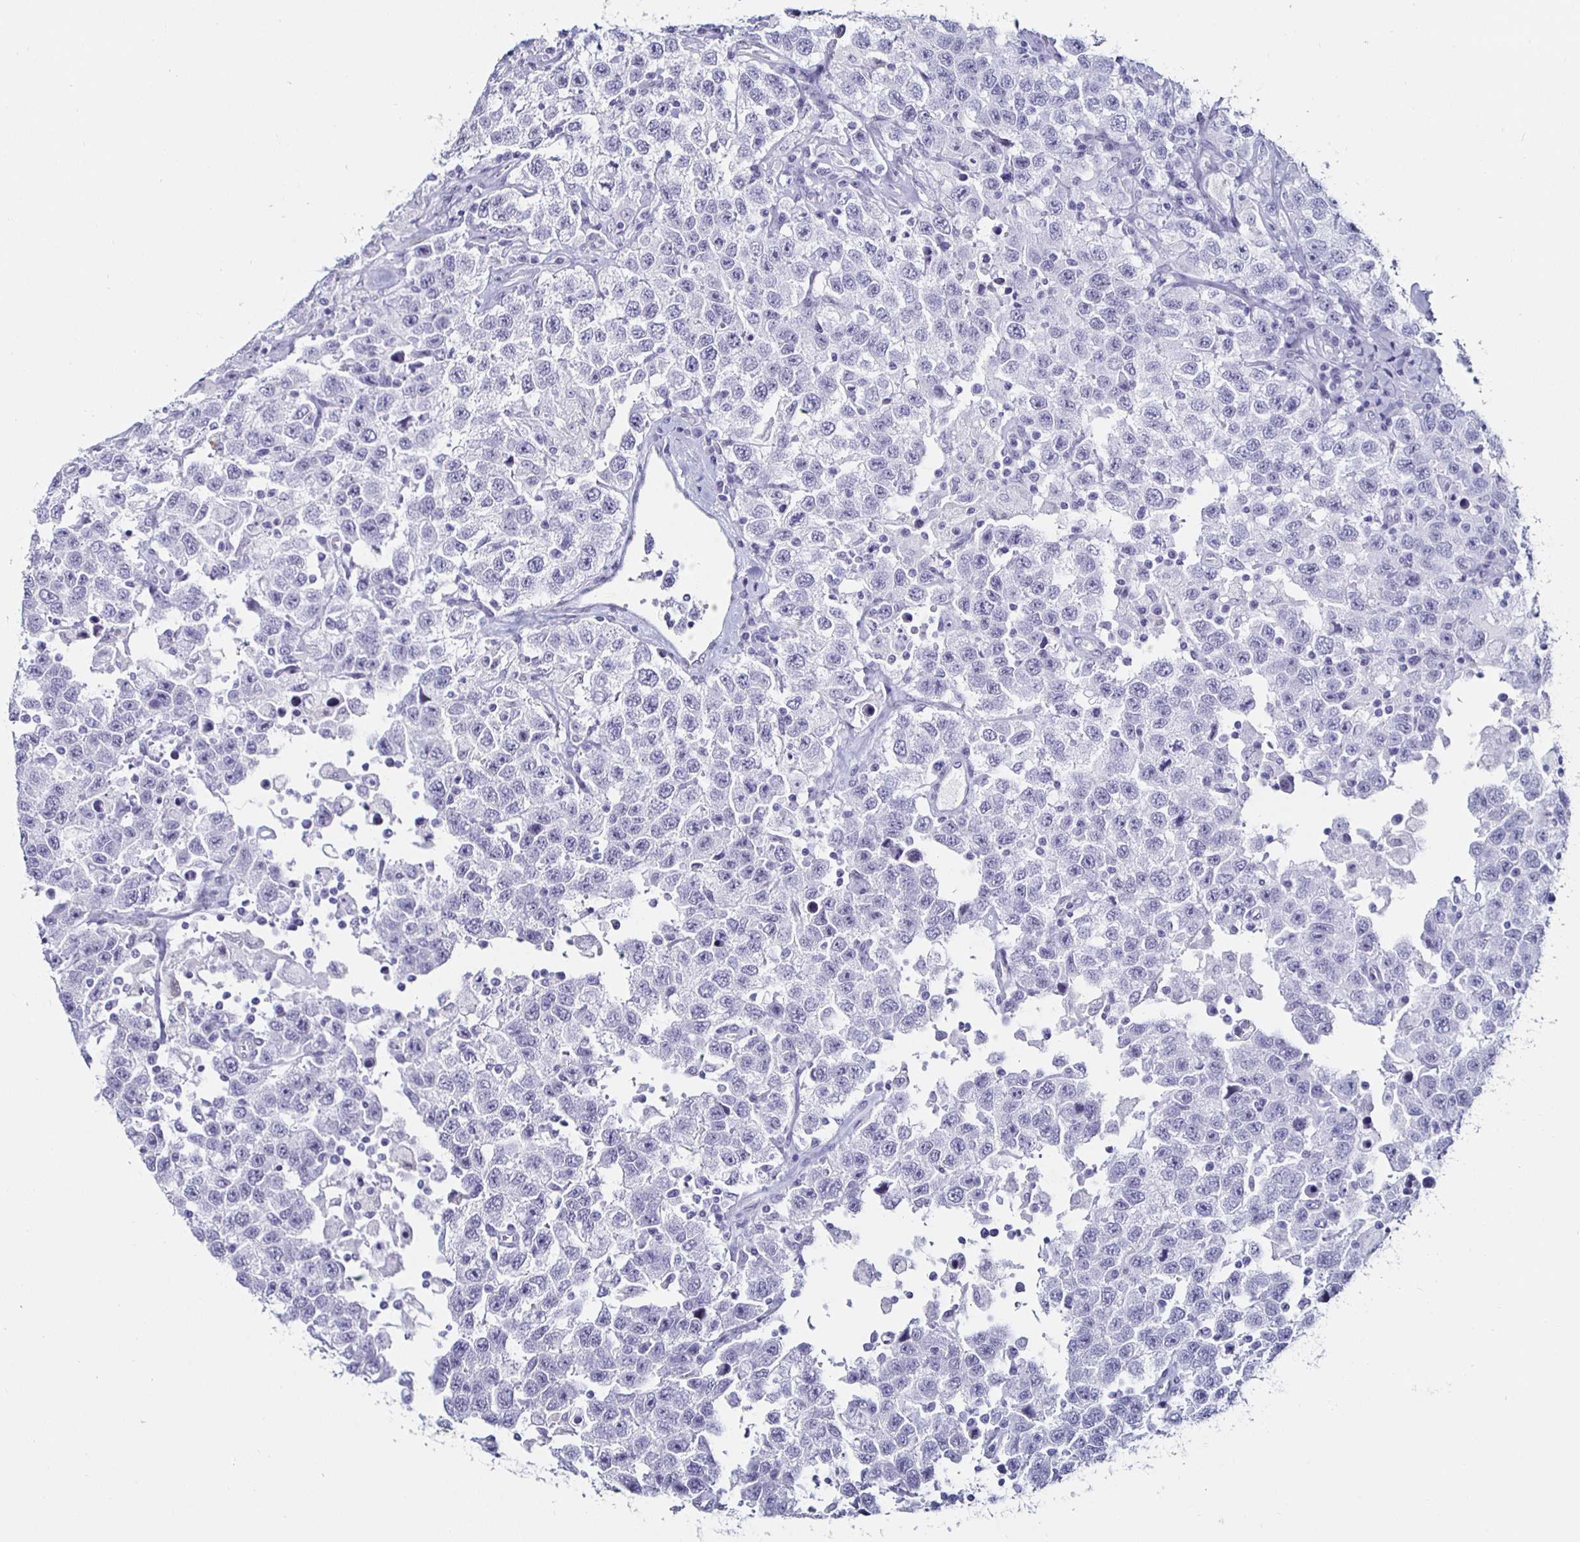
{"staining": {"intensity": "negative", "quantity": "none", "location": "none"}, "tissue": "testis cancer", "cell_type": "Tumor cells", "image_type": "cancer", "snomed": [{"axis": "morphology", "description": "Seminoma, NOS"}, {"axis": "topography", "description": "Testis"}], "caption": "IHC of human testis cancer (seminoma) reveals no staining in tumor cells. (DAB IHC, high magnification).", "gene": "KRT4", "patient": {"sex": "male", "age": 41}}